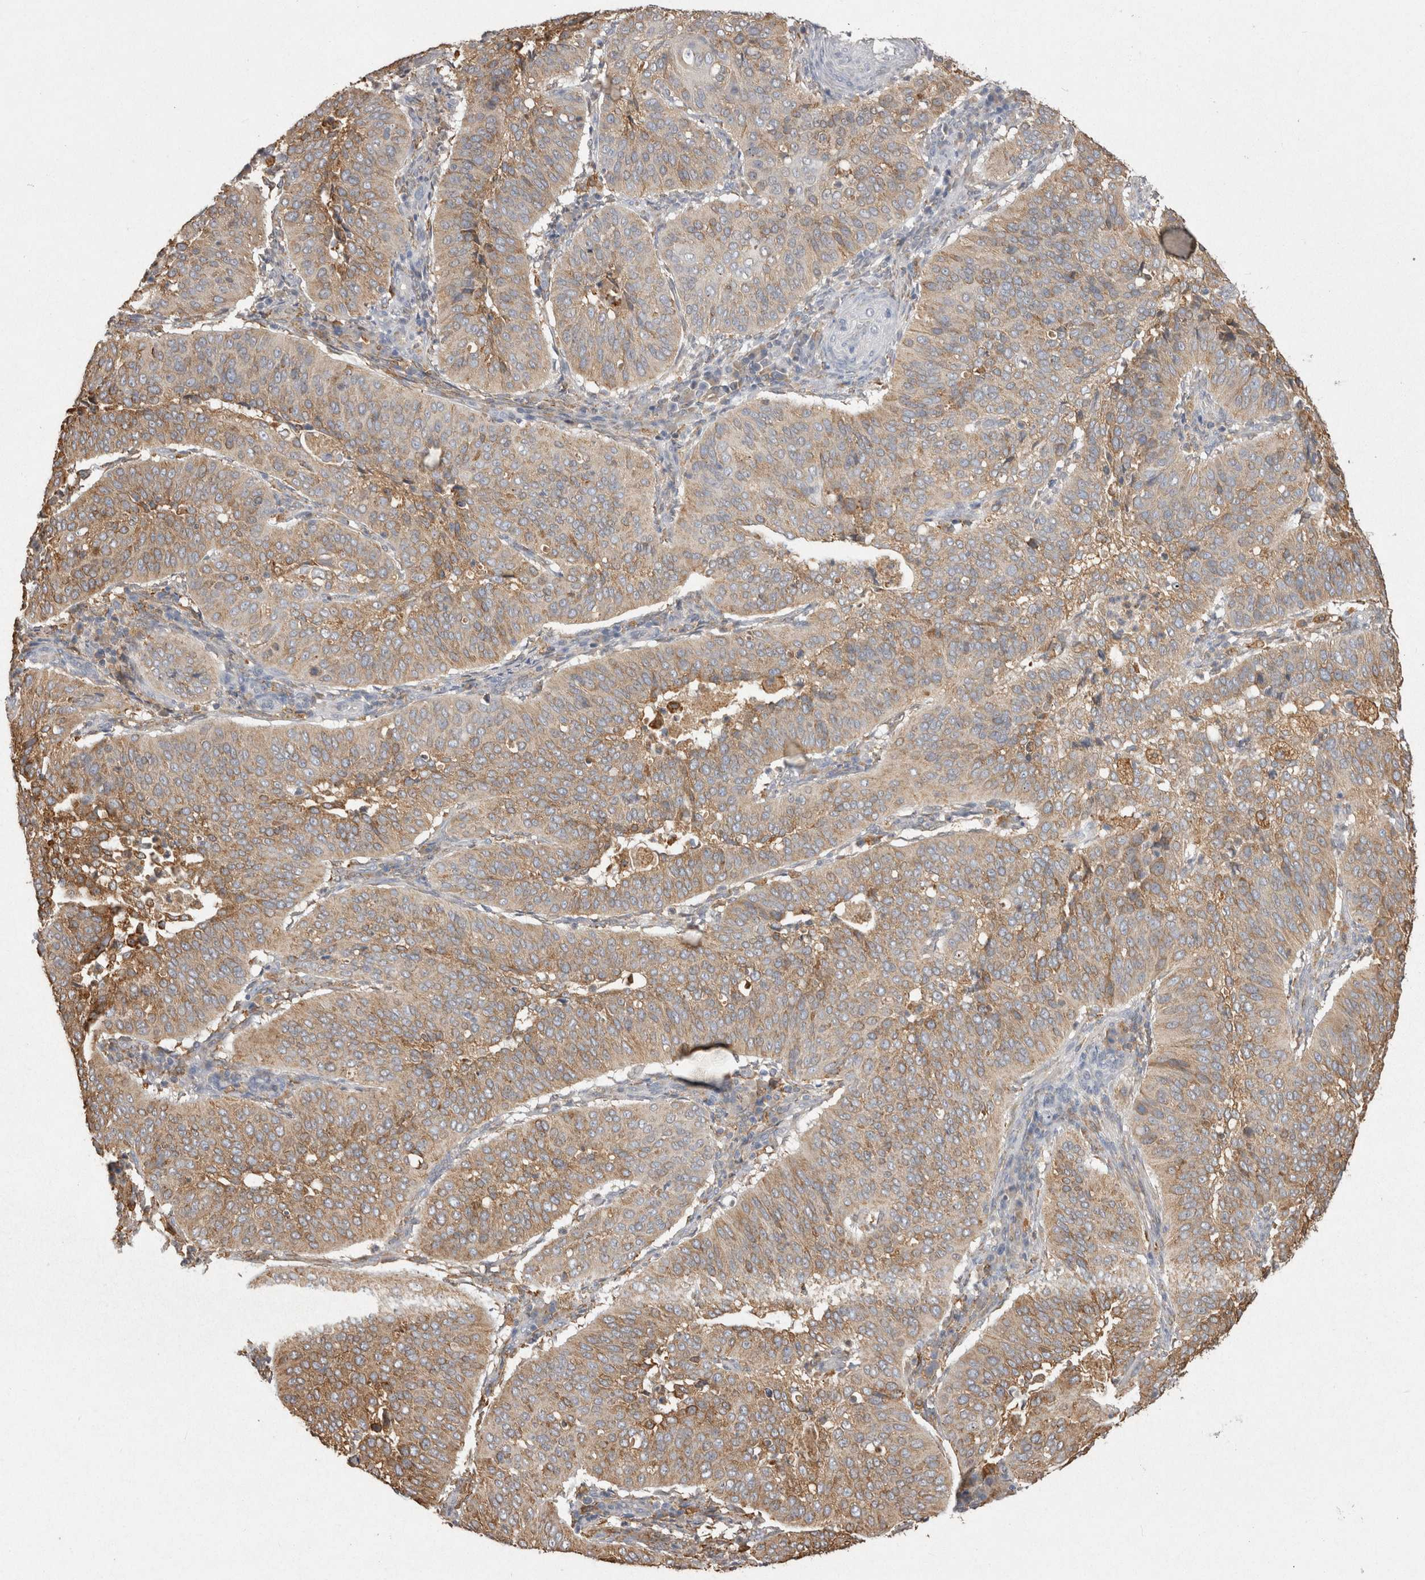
{"staining": {"intensity": "moderate", "quantity": ">75%", "location": "cytoplasmic/membranous"}, "tissue": "cervical cancer", "cell_type": "Tumor cells", "image_type": "cancer", "snomed": [{"axis": "morphology", "description": "Normal tissue, NOS"}, {"axis": "morphology", "description": "Squamous cell carcinoma, NOS"}, {"axis": "topography", "description": "Cervix"}], "caption": "Cervical cancer (squamous cell carcinoma) stained with a brown dye shows moderate cytoplasmic/membranous positive expression in about >75% of tumor cells.", "gene": "LRPAP1", "patient": {"sex": "female", "age": 39}}